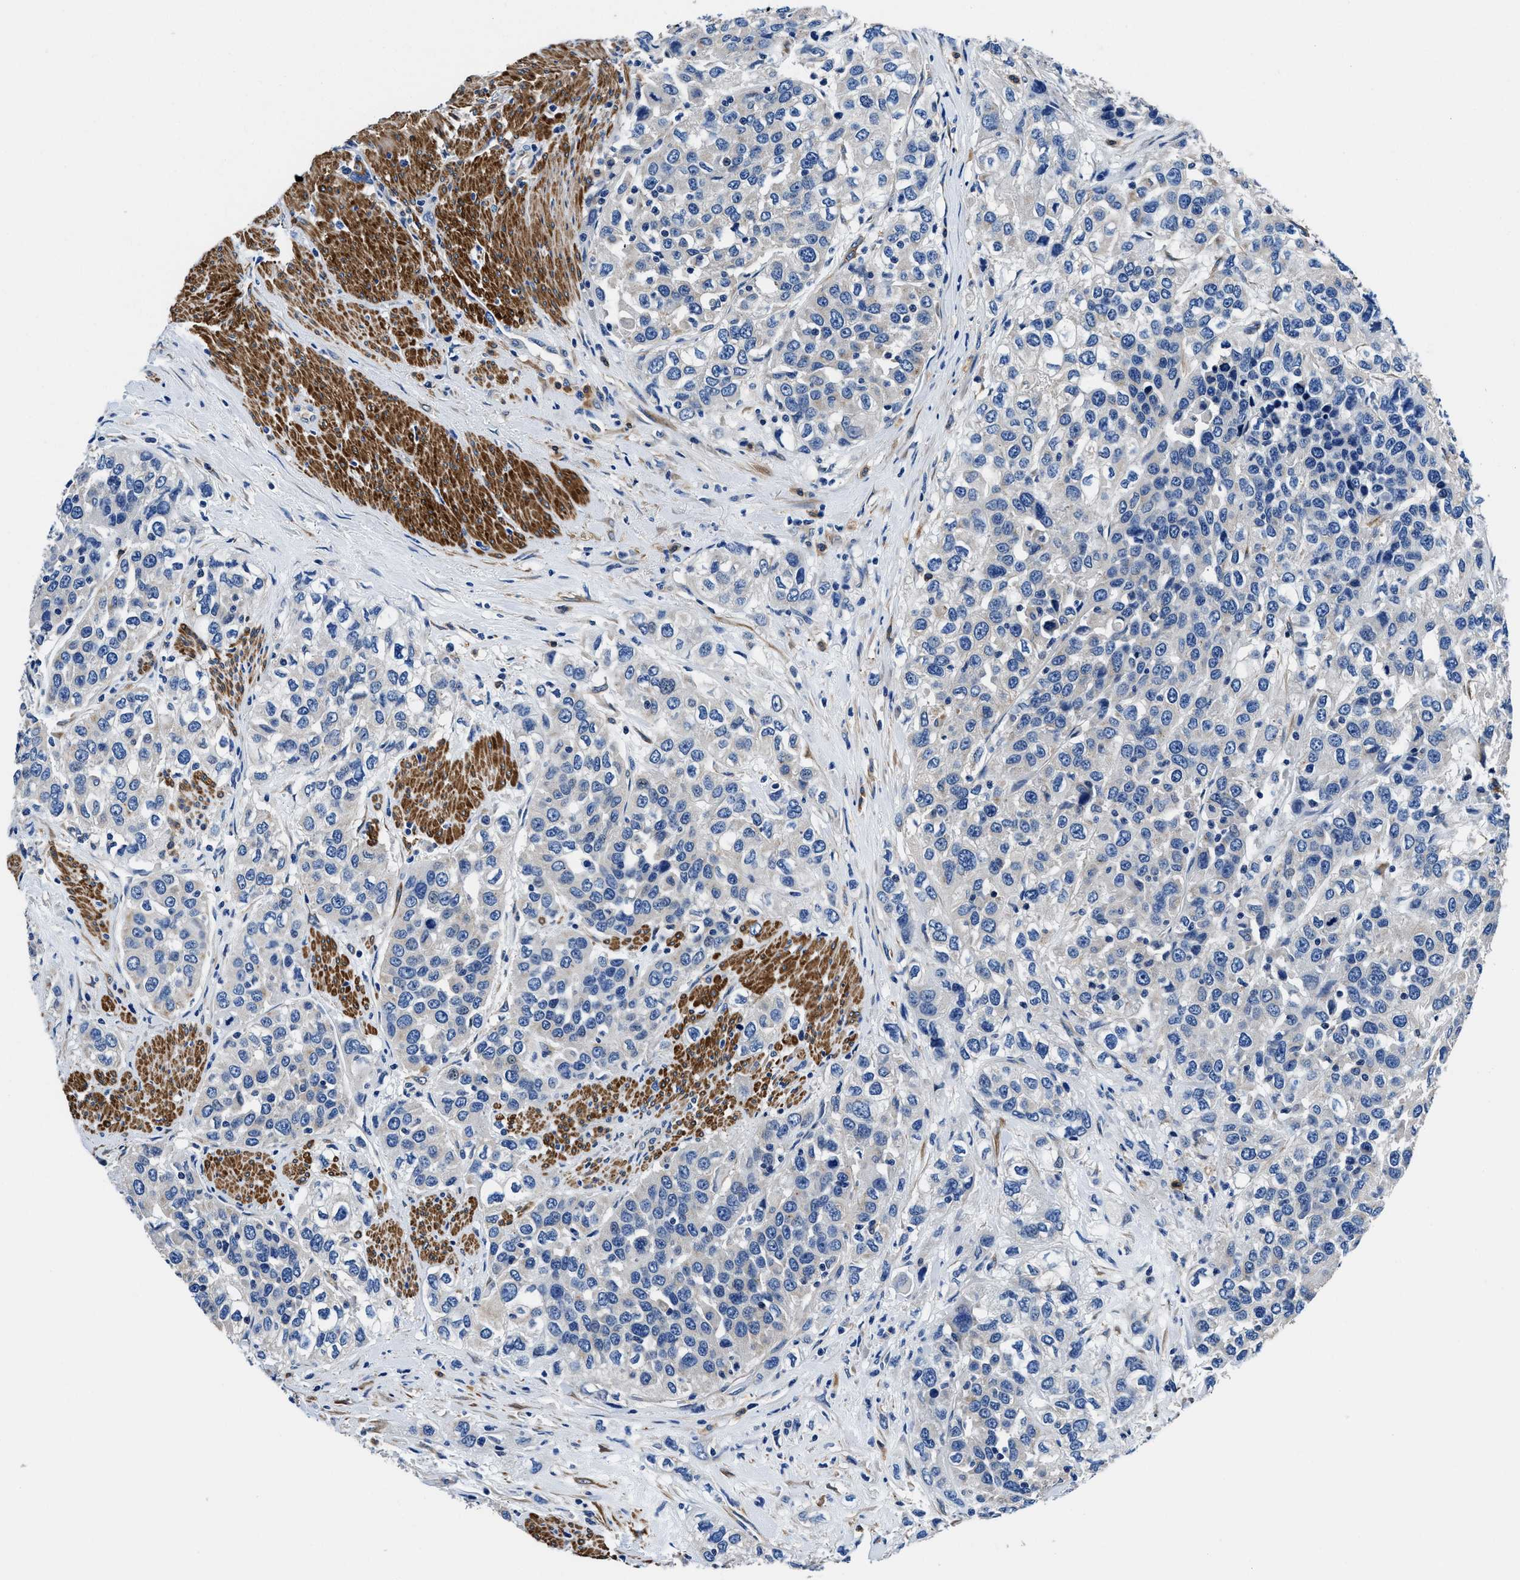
{"staining": {"intensity": "negative", "quantity": "none", "location": "none"}, "tissue": "urothelial cancer", "cell_type": "Tumor cells", "image_type": "cancer", "snomed": [{"axis": "morphology", "description": "Urothelial carcinoma, High grade"}, {"axis": "topography", "description": "Urinary bladder"}], "caption": "Immunohistochemical staining of human high-grade urothelial carcinoma reveals no significant staining in tumor cells.", "gene": "NEU1", "patient": {"sex": "female", "age": 80}}